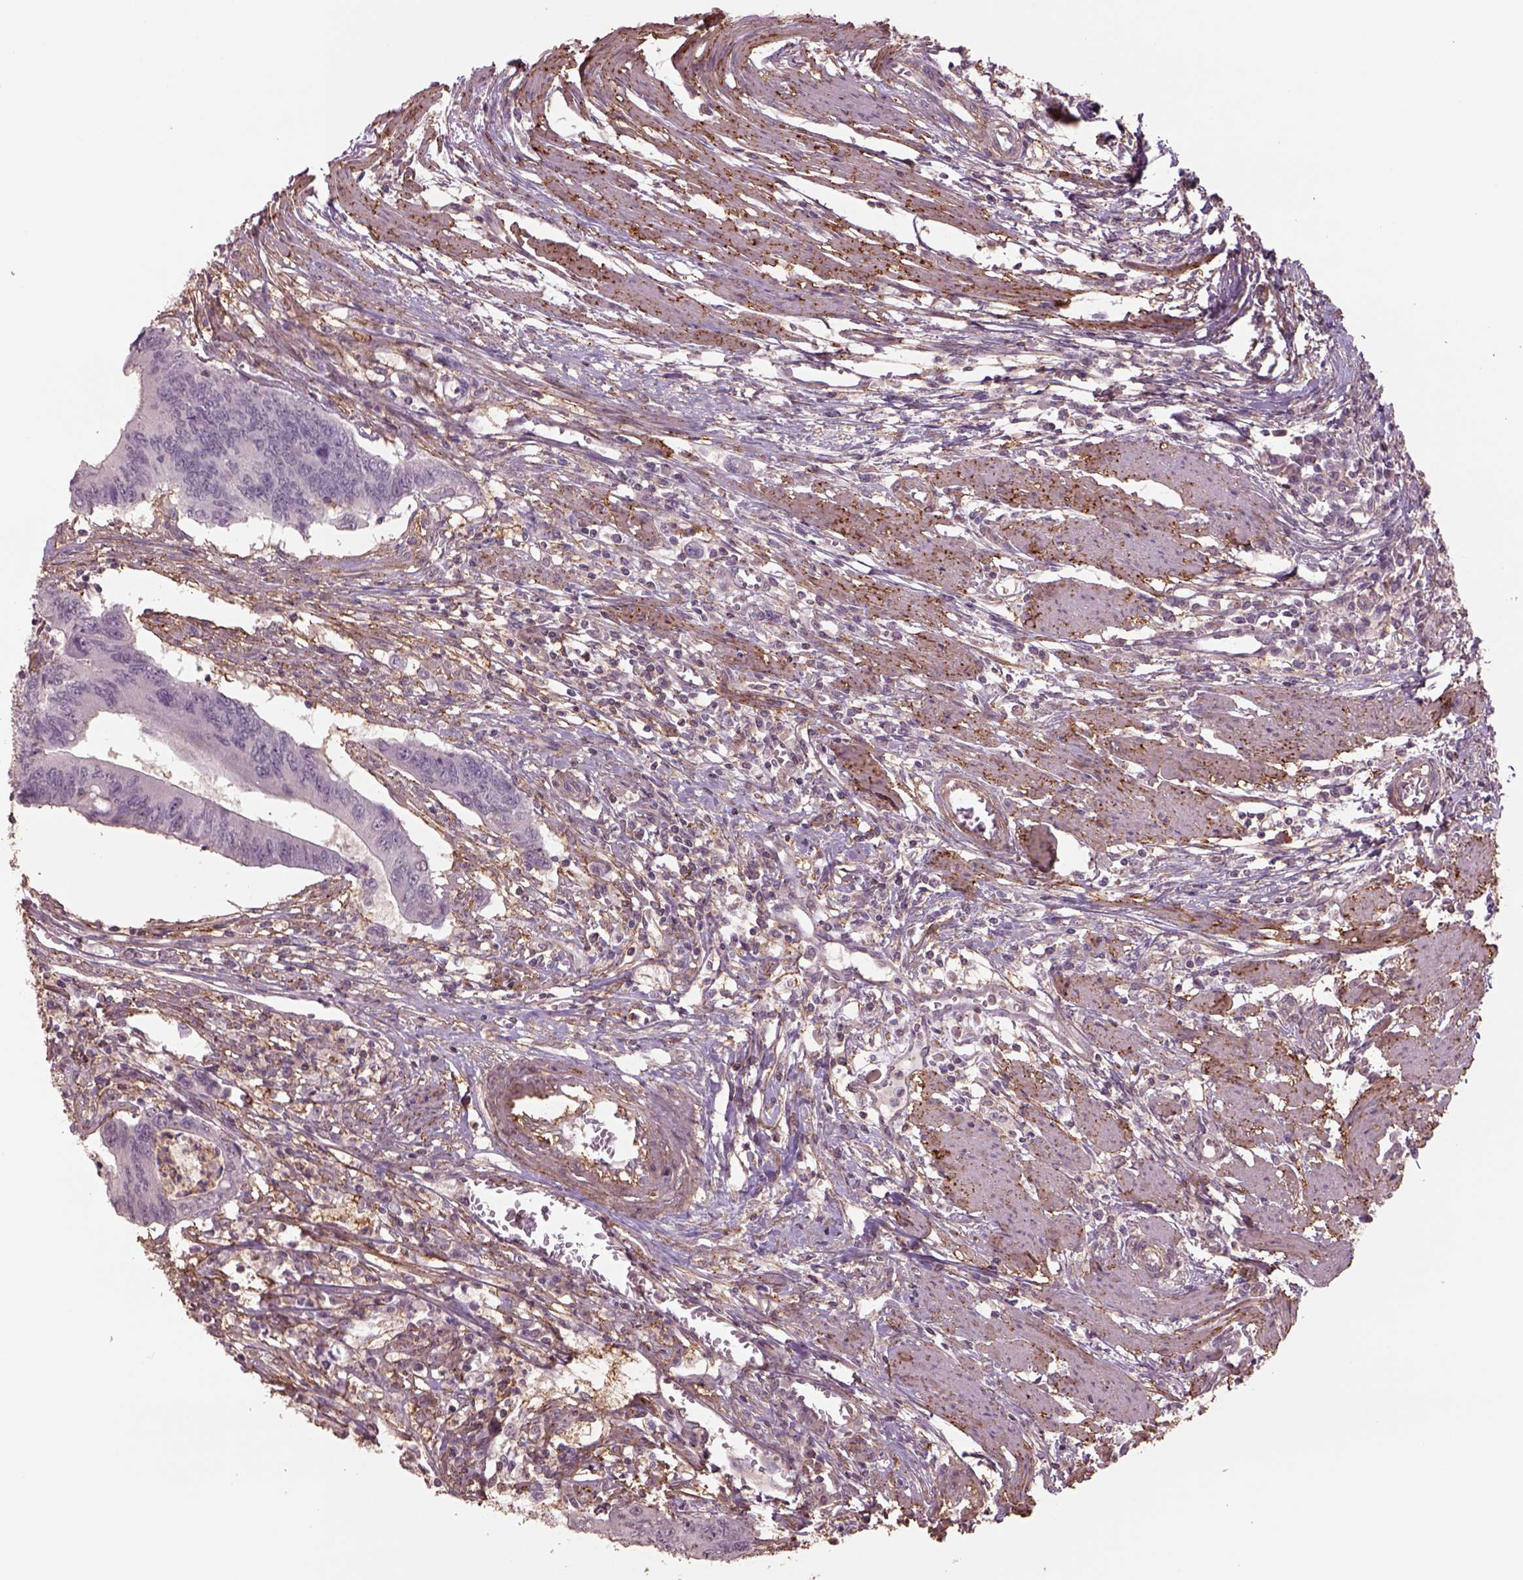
{"staining": {"intensity": "negative", "quantity": "none", "location": "none"}, "tissue": "colorectal cancer", "cell_type": "Tumor cells", "image_type": "cancer", "snomed": [{"axis": "morphology", "description": "Adenocarcinoma, NOS"}, {"axis": "topography", "description": "Colon"}], "caption": "An immunohistochemistry micrograph of adenocarcinoma (colorectal) is shown. There is no staining in tumor cells of adenocarcinoma (colorectal).", "gene": "LIN7A", "patient": {"sex": "male", "age": 53}}